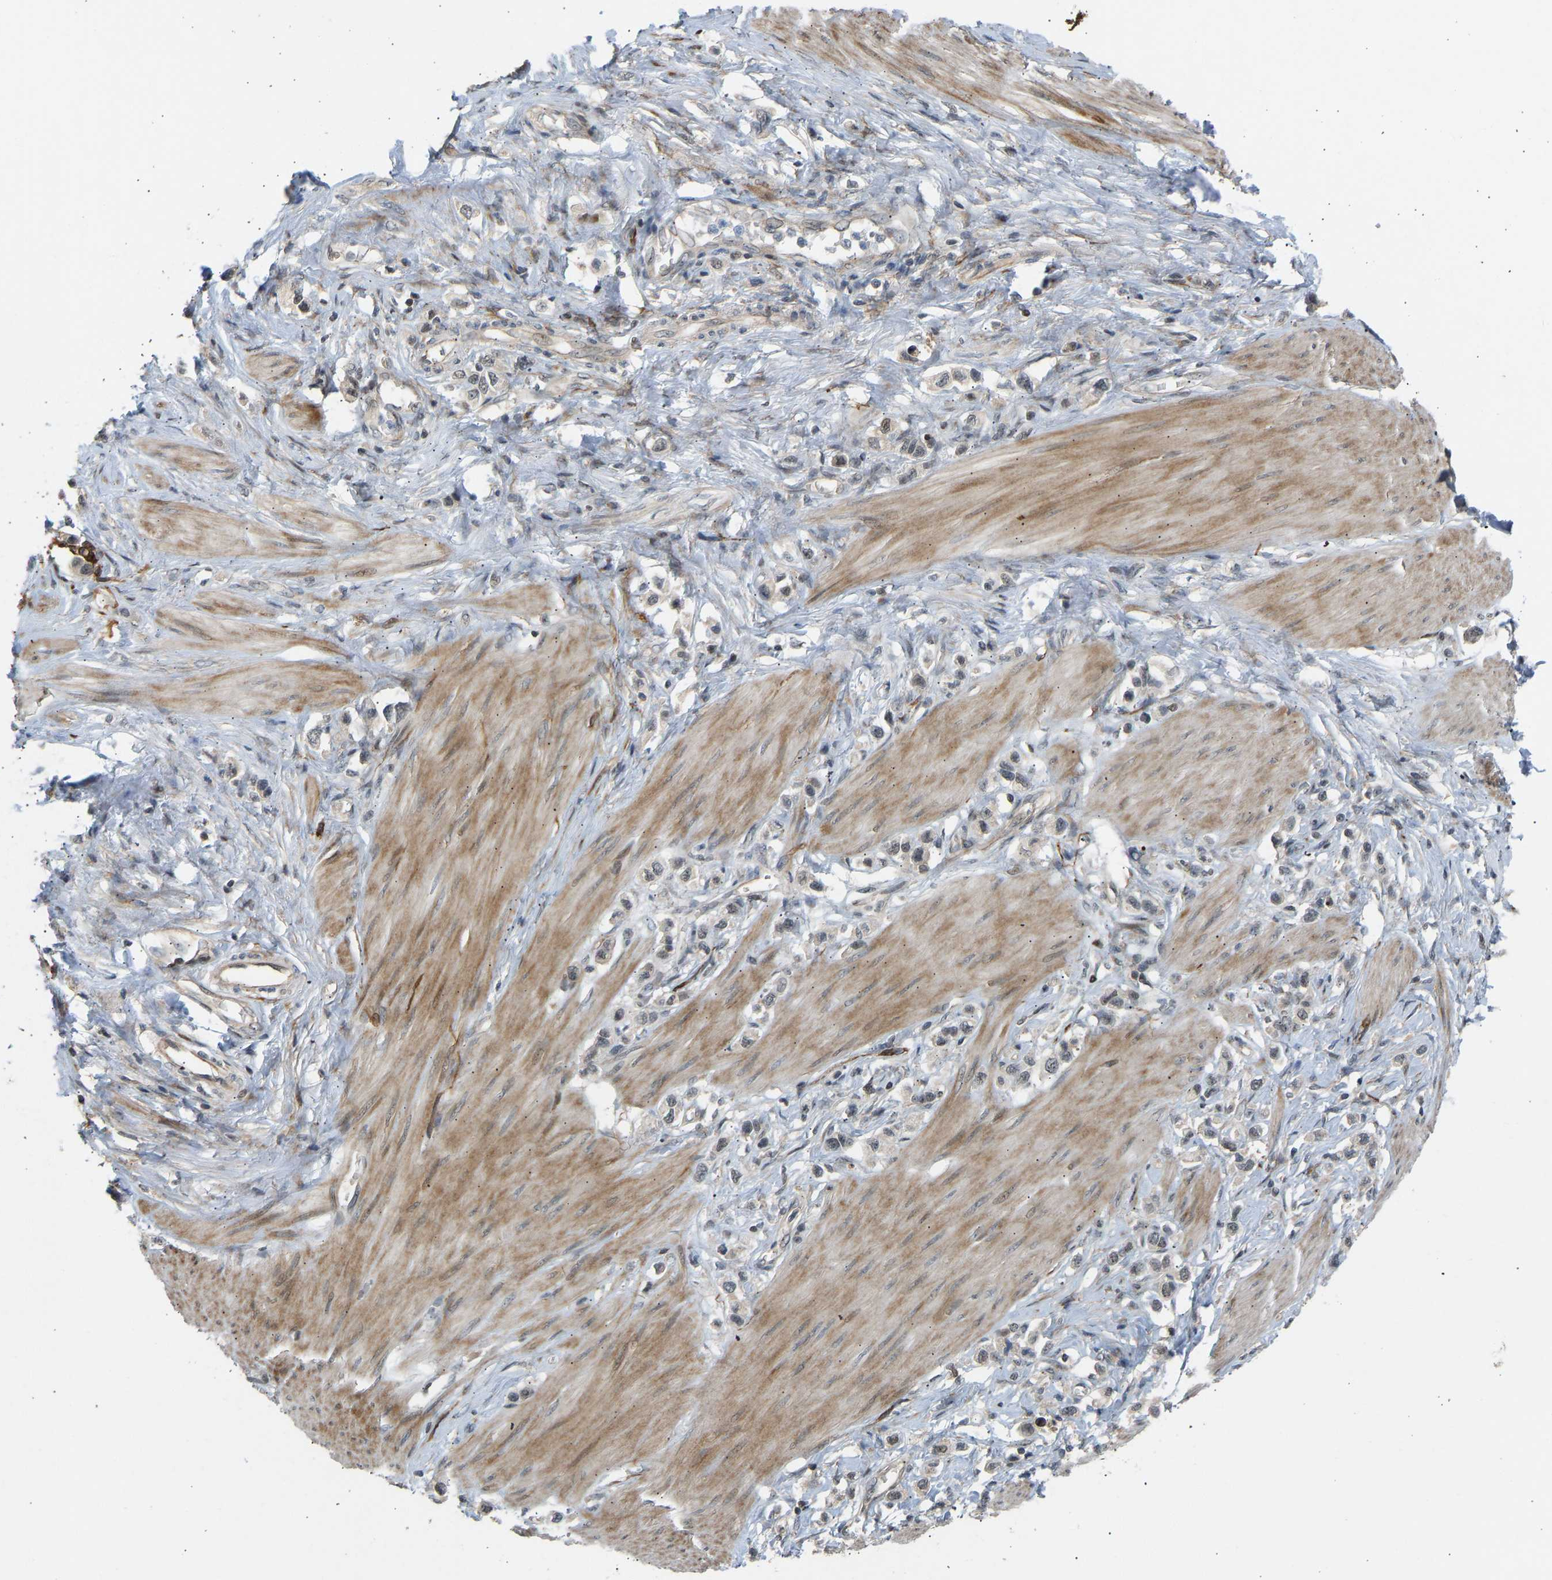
{"staining": {"intensity": "negative", "quantity": "none", "location": "none"}, "tissue": "stomach cancer", "cell_type": "Tumor cells", "image_type": "cancer", "snomed": [{"axis": "morphology", "description": "Adenocarcinoma, NOS"}, {"axis": "topography", "description": "Stomach"}], "caption": "The immunohistochemistry (IHC) photomicrograph has no significant staining in tumor cells of adenocarcinoma (stomach) tissue.", "gene": "BAG1", "patient": {"sex": "female", "age": 65}}